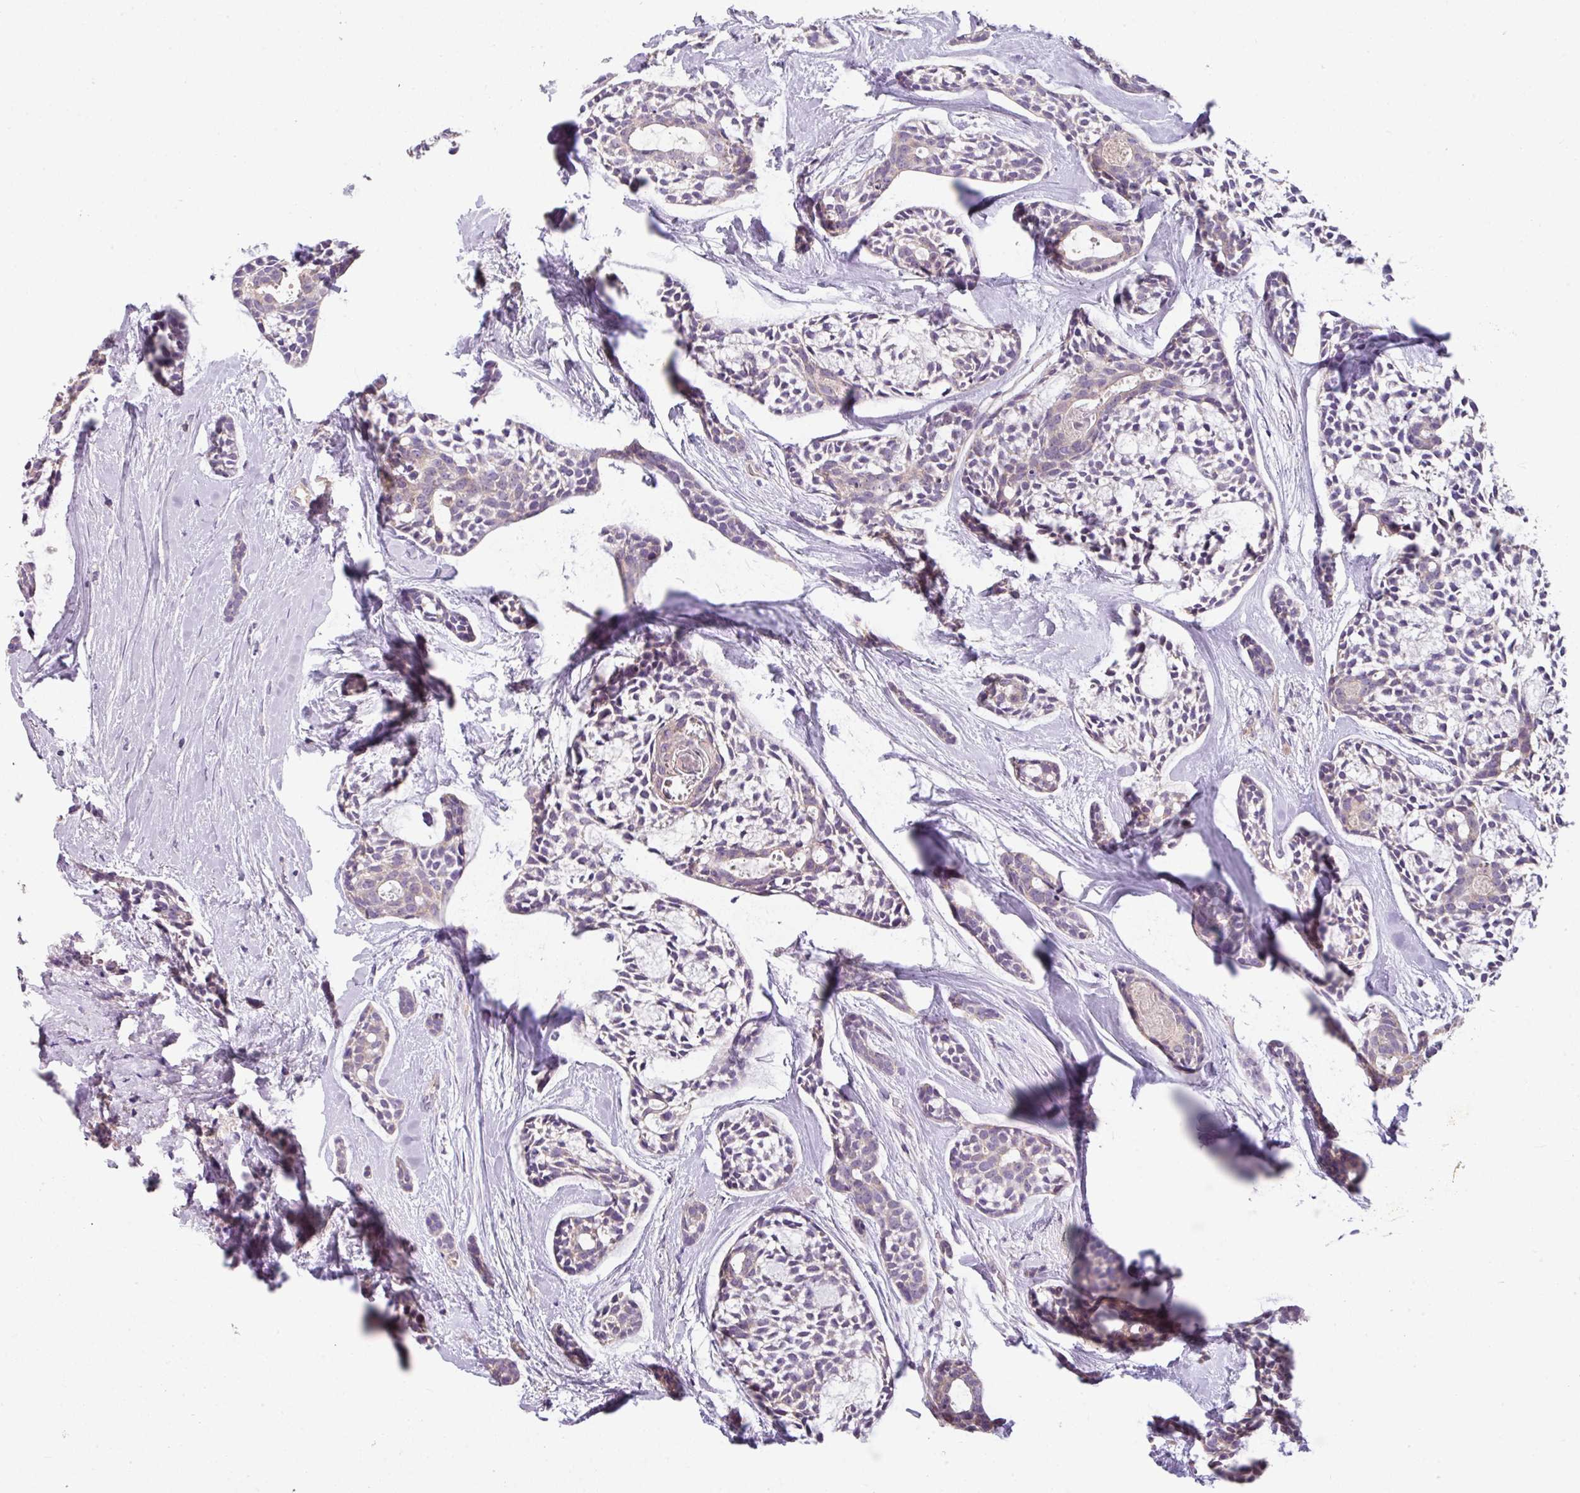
{"staining": {"intensity": "negative", "quantity": "none", "location": "none"}, "tissue": "head and neck cancer", "cell_type": "Tumor cells", "image_type": "cancer", "snomed": [{"axis": "morphology", "description": "Adenocarcinoma, NOS"}, {"axis": "topography", "description": "Subcutis"}, {"axis": "topography", "description": "Head-Neck"}], "caption": "An image of head and neck cancer (adenocarcinoma) stained for a protein exhibits no brown staining in tumor cells.", "gene": "PALS2", "patient": {"sex": "female", "age": 73}}